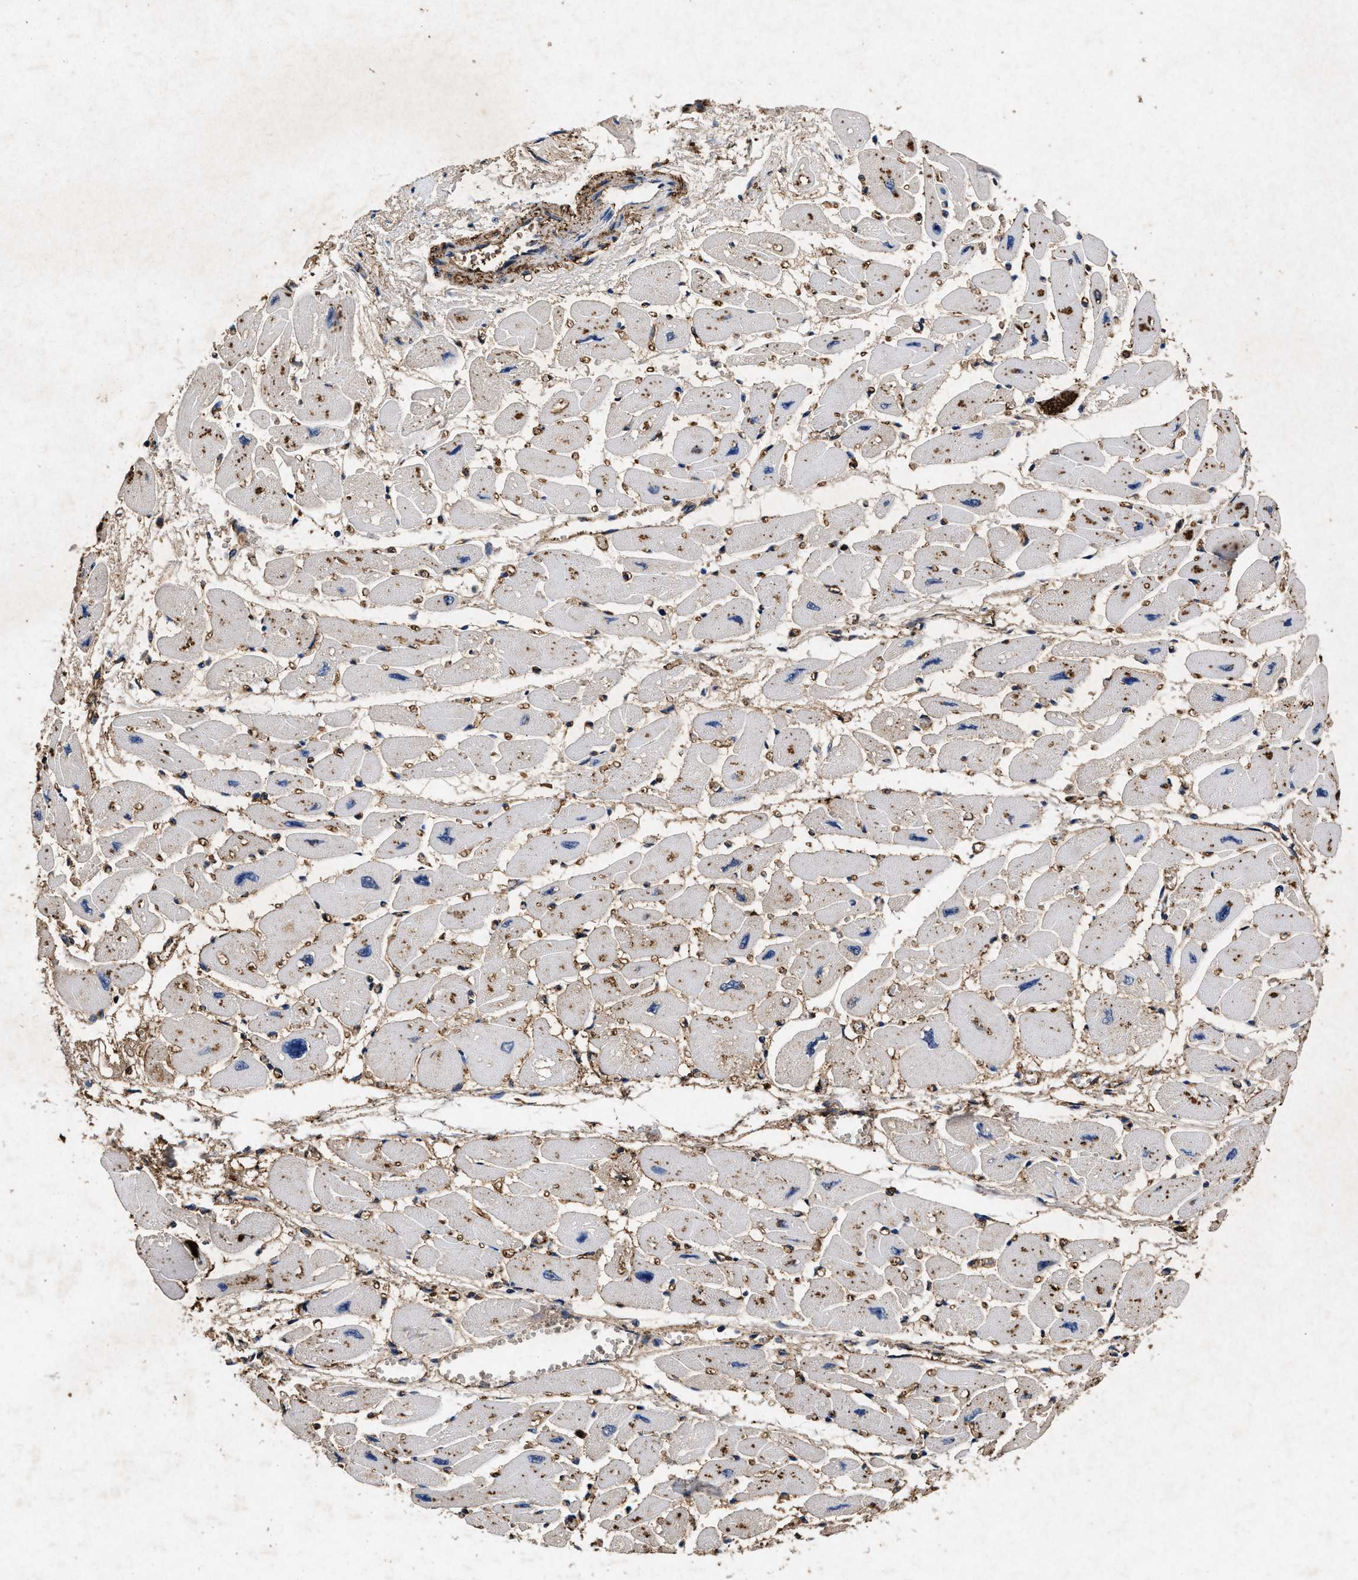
{"staining": {"intensity": "moderate", "quantity": "<25%", "location": "cytoplasmic/membranous"}, "tissue": "heart muscle", "cell_type": "Cardiomyocytes", "image_type": "normal", "snomed": [{"axis": "morphology", "description": "Normal tissue, NOS"}, {"axis": "topography", "description": "Heart"}], "caption": "Moderate cytoplasmic/membranous staining for a protein is appreciated in about <25% of cardiomyocytes of unremarkable heart muscle using immunohistochemistry.", "gene": "LTB4R2", "patient": {"sex": "female", "age": 54}}